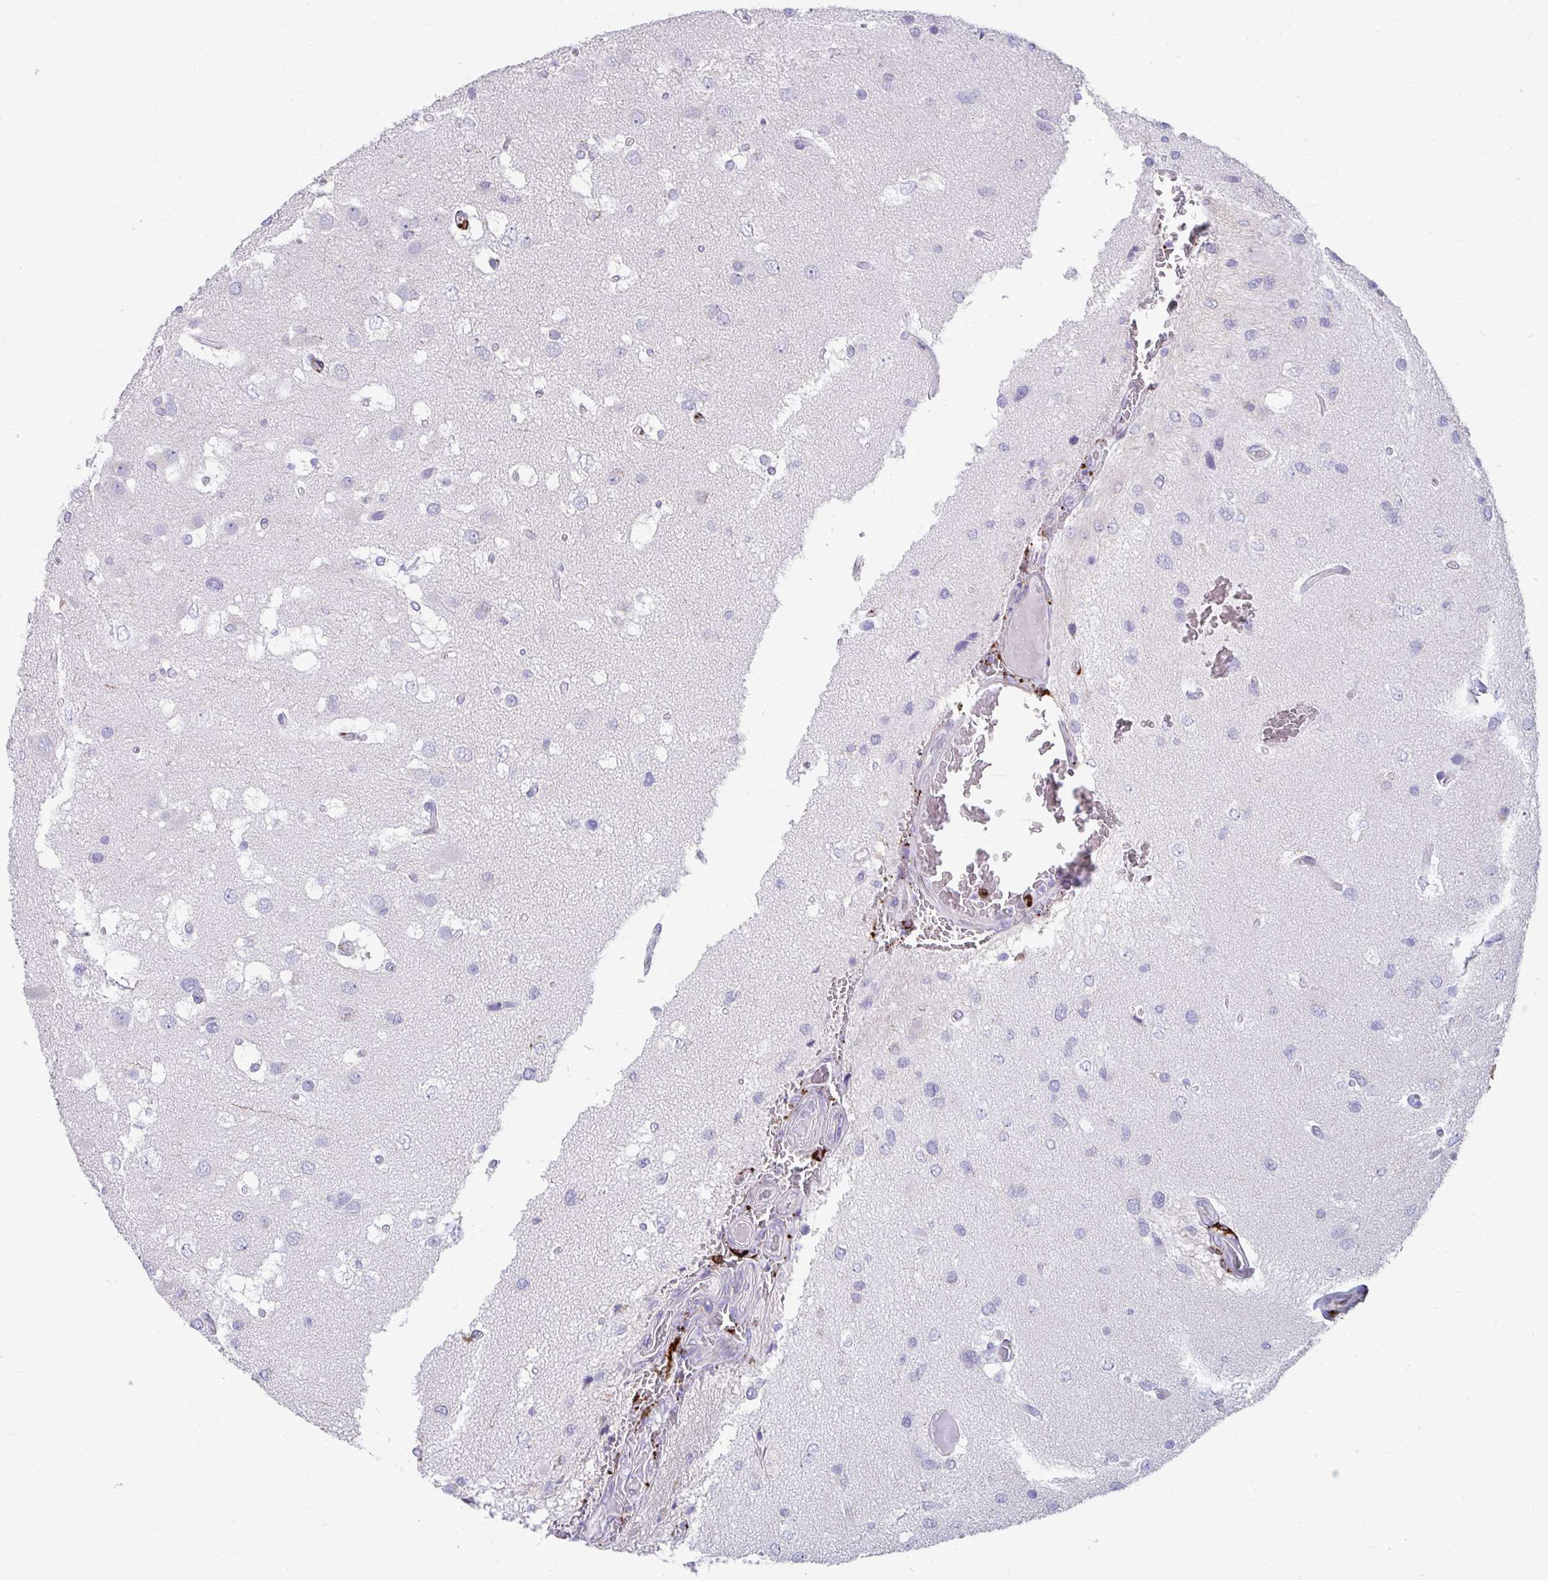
{"staining": {"intensity": "negative", "quantity": "none", "location": "none"}, "tissue": "glioma", "cell_type": "Tumor cells", "image_type": "cancer", "snomed": [{"axis": "morphology", "description": "Glioma, malignant, High grade"}, {"axis": "topography", "description": "Brain"}], "caption": "Immunohistochemistry (IHC) micrograph of neoplastic tissue: malignant high-grade glioma stained with DAB (3,3'-diaminobenzidine) exhibits no significant protein staining in tumor cells. Brightfield microscopy of IHC stained with DAB (3,3'-diaminobenzidine) (brown) and hematoxylin (blue), captured at high magnification.", "gene": "CD163", "patient": {"sex": "male", "age": 53}}